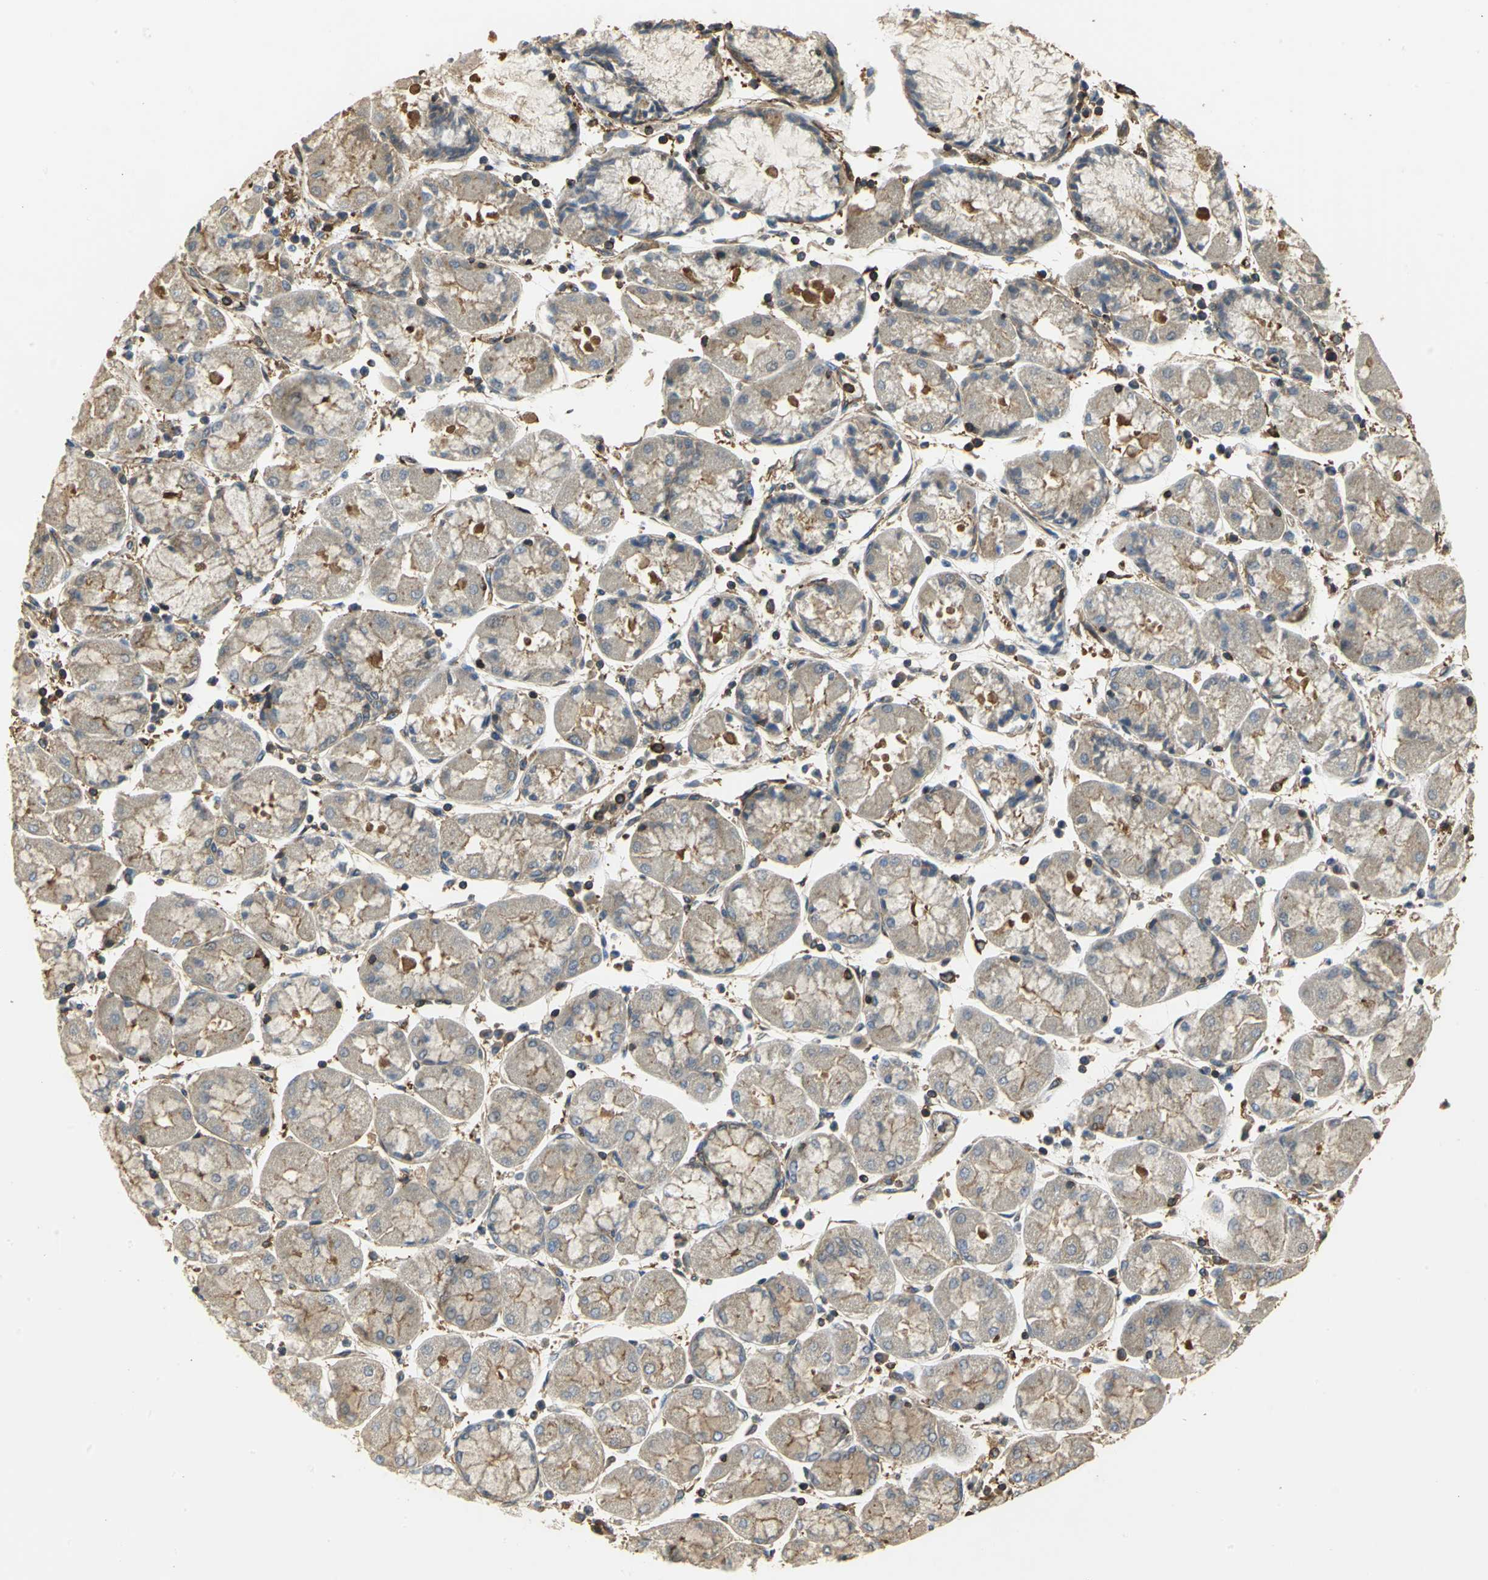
{"staining": {"intensity": "weak", "quantity": "25%-75%", "location": "cytoplasmic/membranous"}, "tissue": "stomach cancer", "cell_type": "Tumor cells", "image_type": "cancer", "snomed": [{"axis": "morphology", "description": "Normal tissue, NOS"}, {"axis": "morphology", "description": "Adenocarcinoma, NOS"}, {"axis": "topography", "description": "Stomach, upper"}, {"axis": "topography", "description": "Stomach"}], "caption": "This is a micrograph of immunohistochemistry staining of adenocarcinoma (stomach), which shows weak expression in the cytoplasmic/membranous of tumor cells.", "gene": "TLN1", "patient": {"sex": "male", "age": 59}}